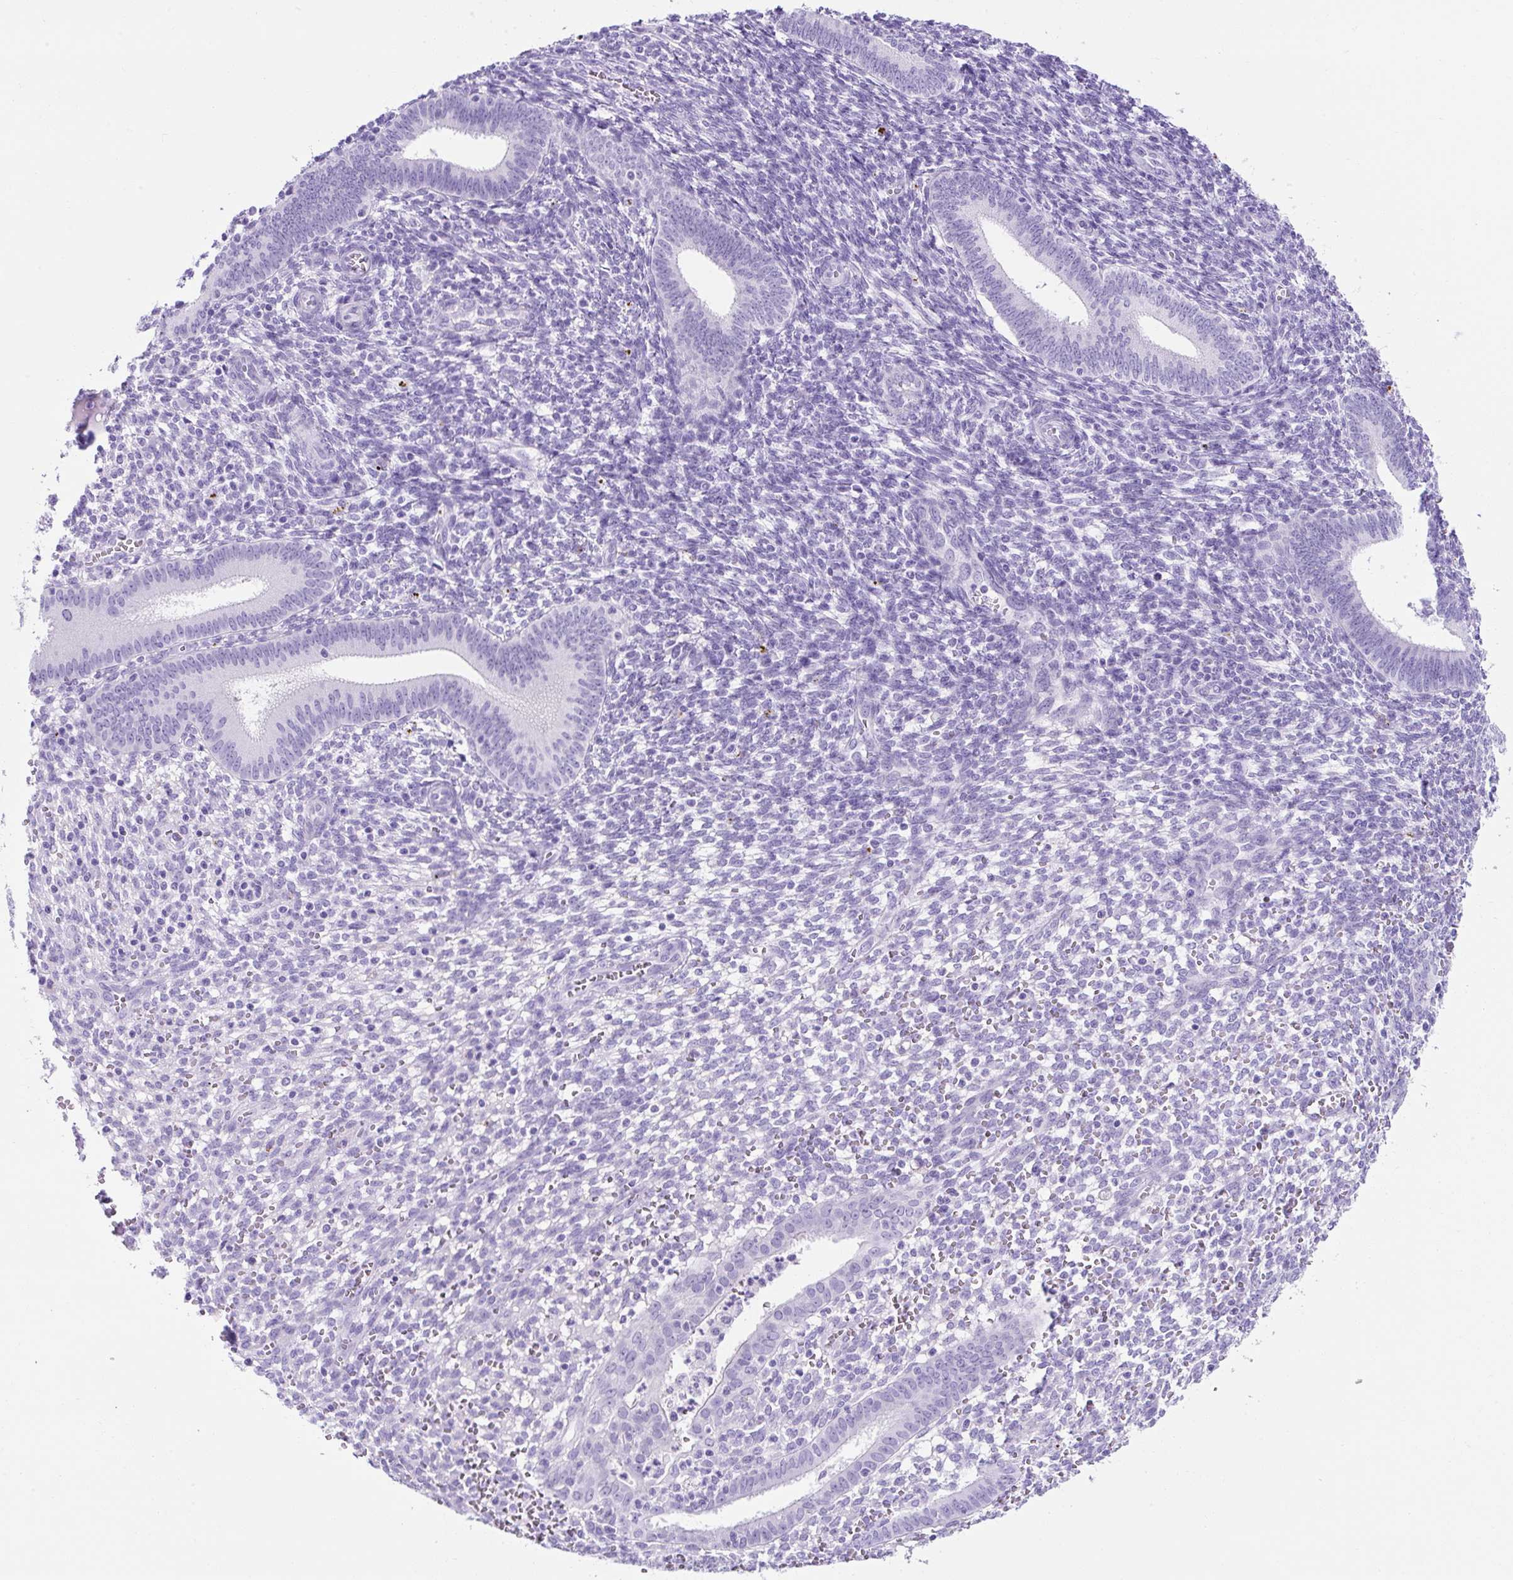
{"staining": {"intensity": "negative", "quantity": "none", "location": "none"}, "tissue": "endometrium", "cell_type": "Cells in endometrial stroma", "image_type": "normal", "snomed": [{"axis": "morphology", "description": "Normal tissue, NOS"}, {"axis": "topography", "description": "Endometrium"}], "caption": "DAB (3,3'-diaminobenzidine) immunohistochemical staining of unremarkable human endometrium shows no significant expression in cells in endometrial stroma.", "gene": "KRT12", "patient": {"sex": "female", "age": 41}}